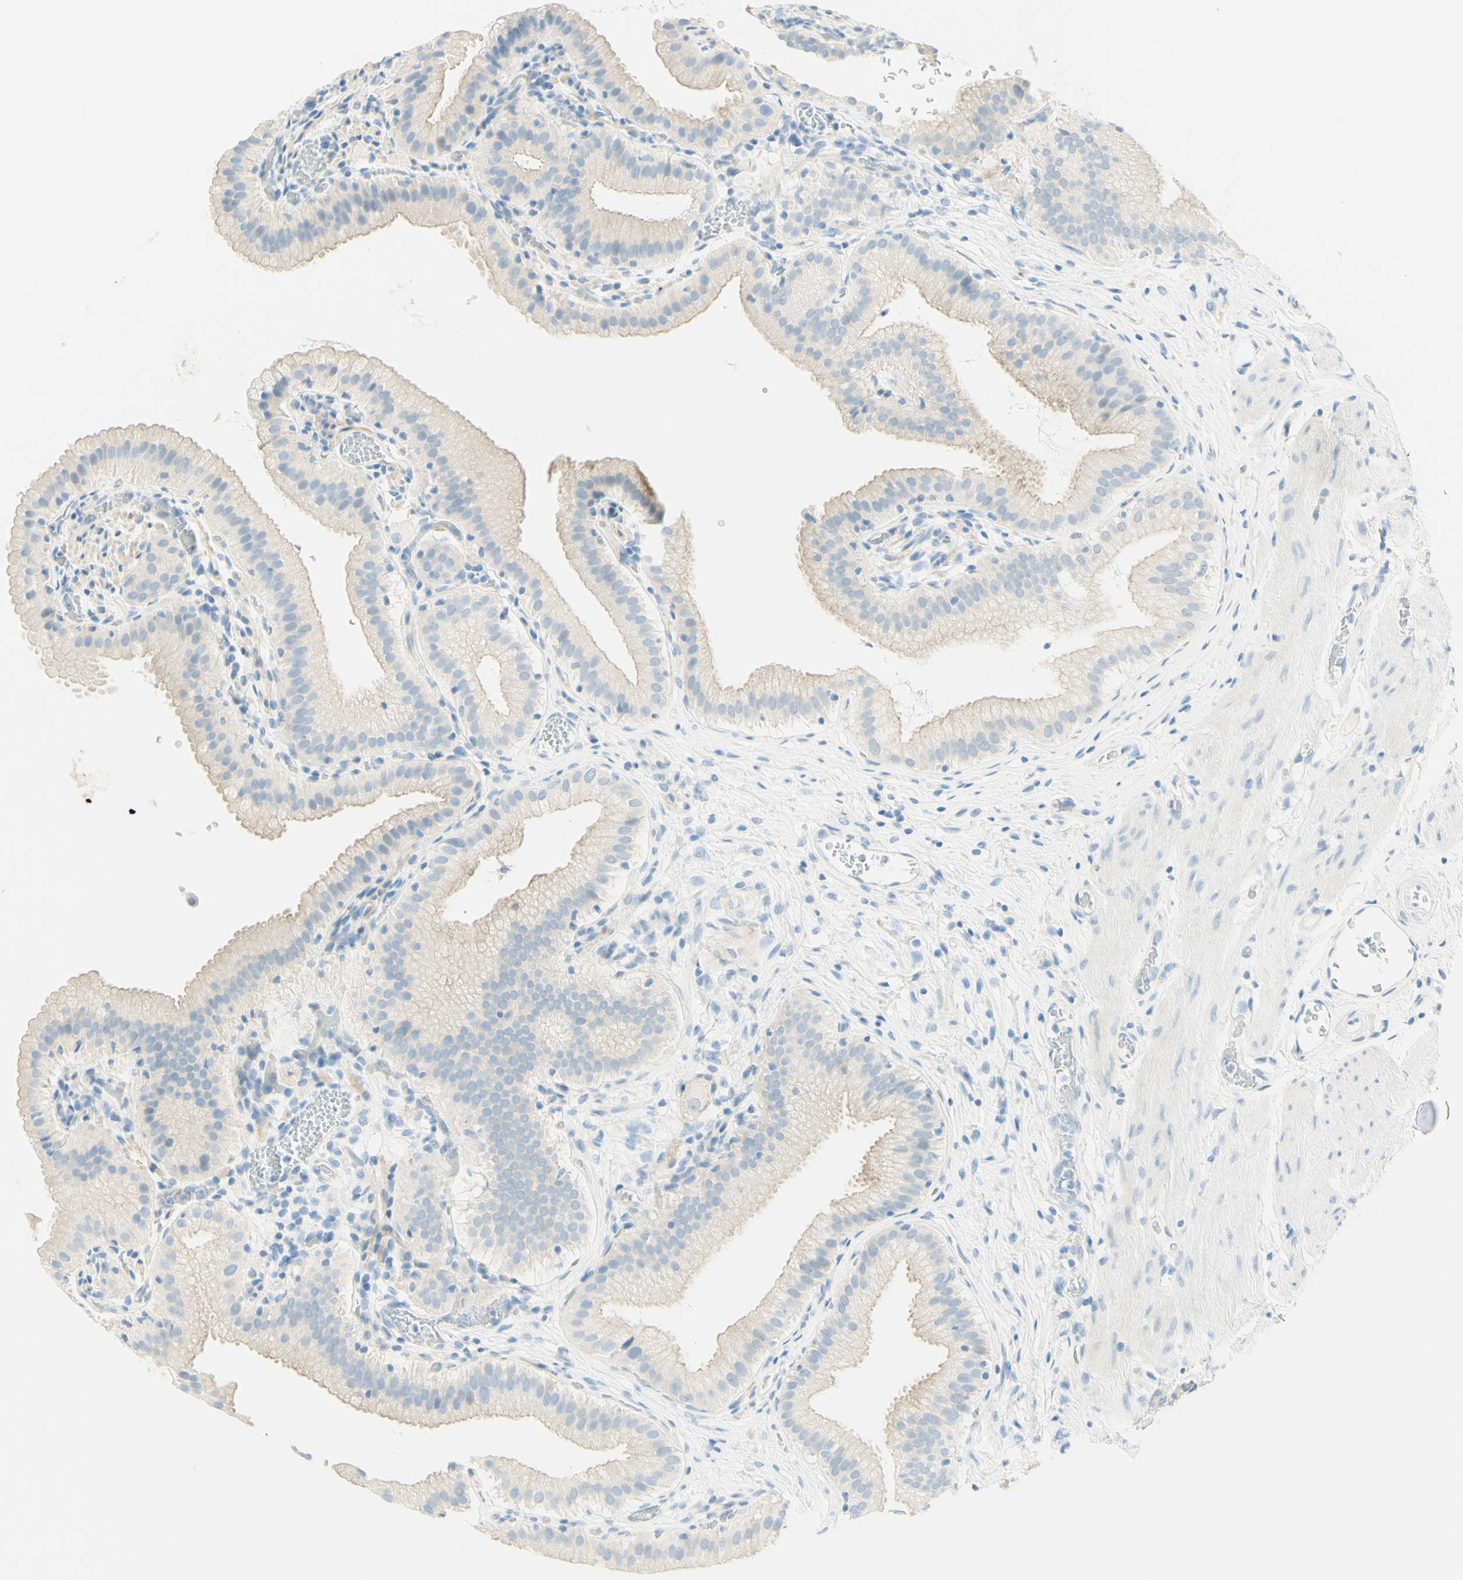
{"staining": {"intensity": "weak", "quantity": ">75%", "location": "cytoplasmic/membranous"}, "tissue": "gallbladder", "cell_type": "Glandular cells", "image_type": "normal", "snomed": [{"axis": "morphology", "description": "Normal tissue, NOS"}, {"axis": "topography", "description": "Gallbladder"}], "caption": "IHC histopathology image of normal gallbladder: gallbladder stained using immunohistochemistry shows low levels of weak protein expression localized specifically in the cytoplasmic/membranous of glandular cells, appearing as a cytoplasmic/membranous brown color.", "gene": "TMEM132D", "patient": {"sex": "male", "age": 54}}